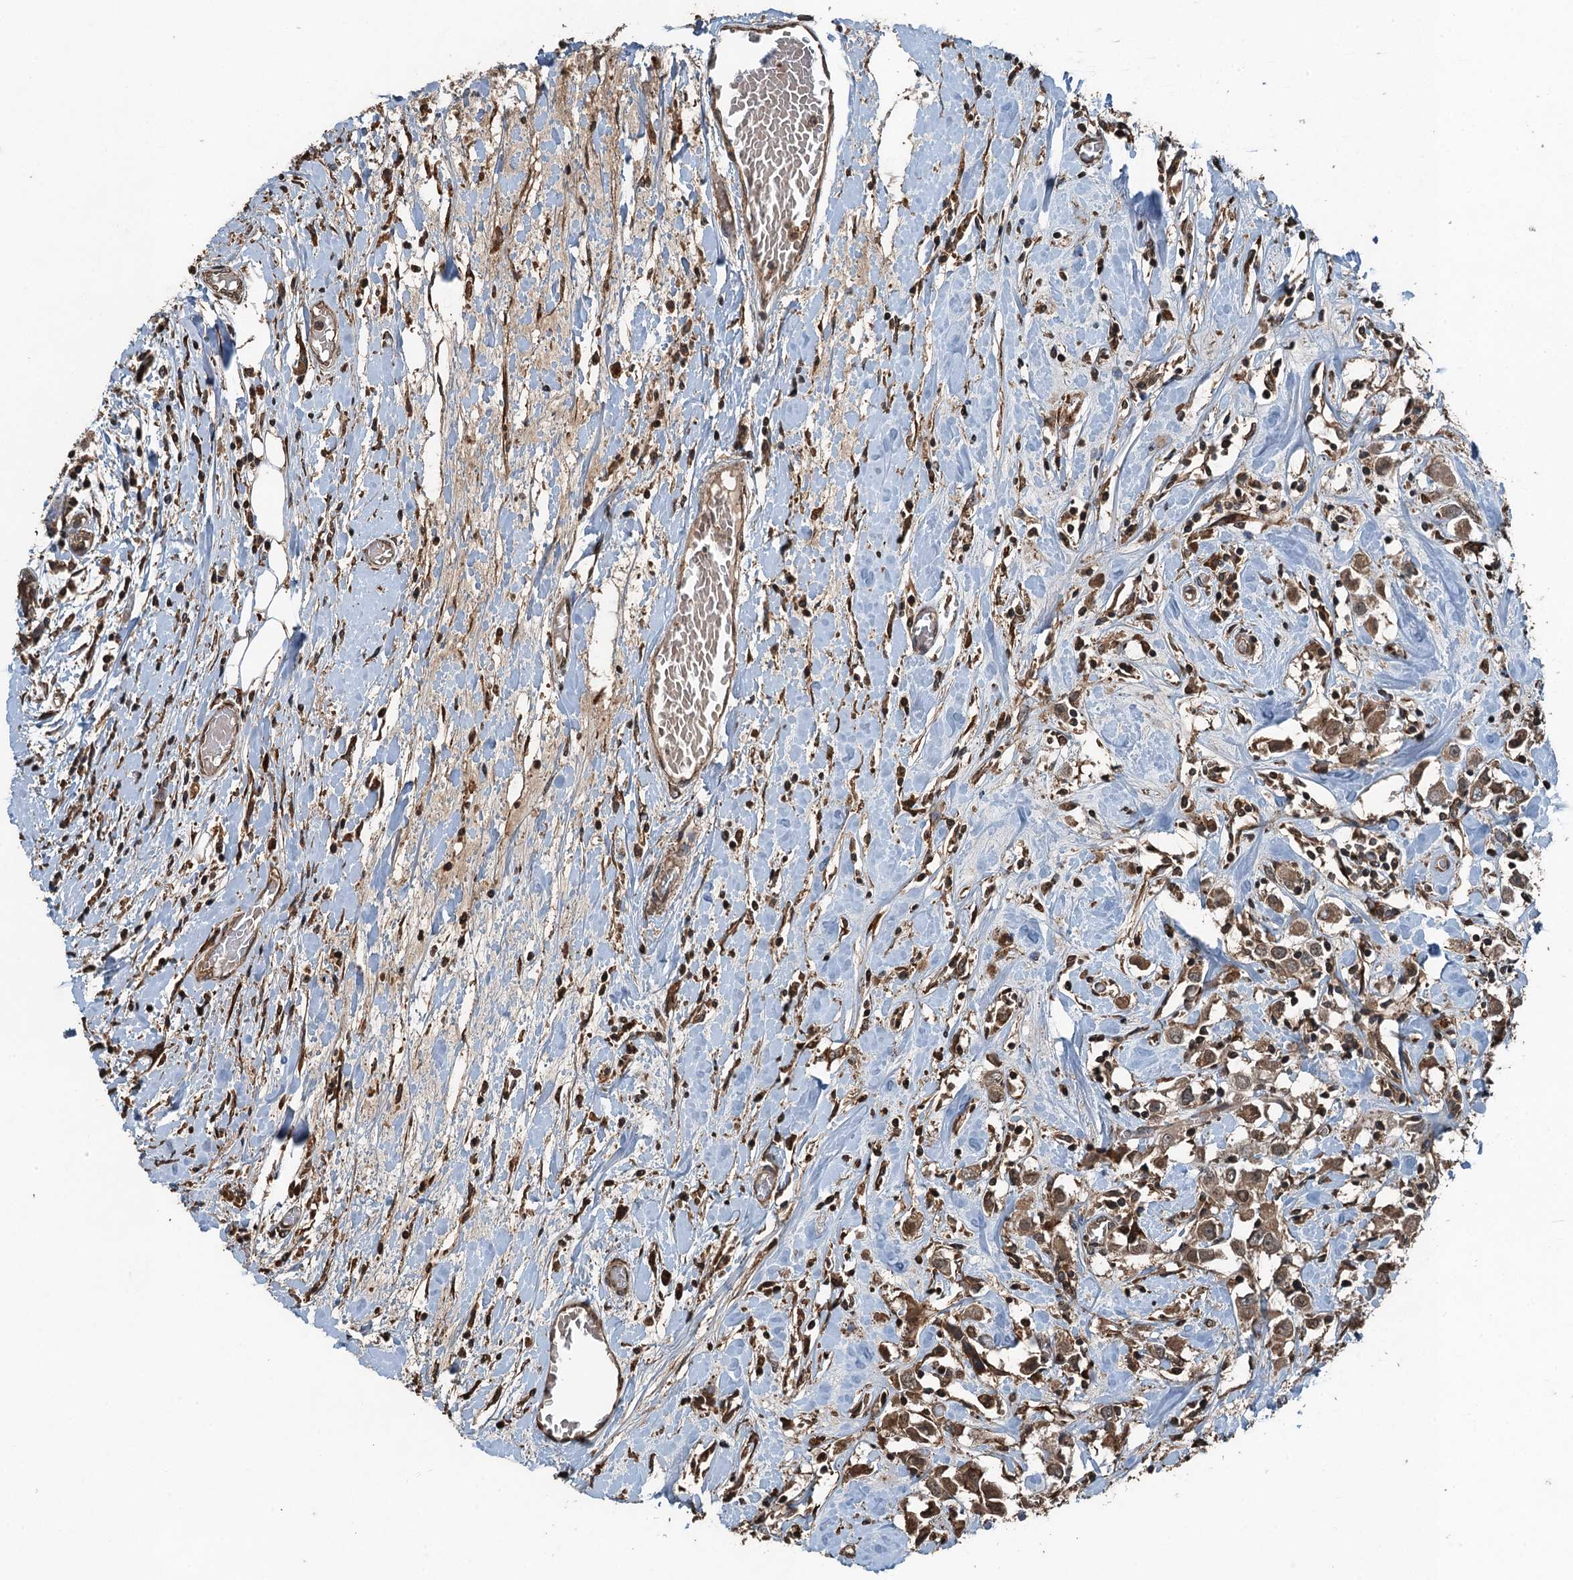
{"staining": {"intensity": "moderate", "quantity": ">75%", "location": "cytoplasmic/membranous"}, "tissue": "breast cancer", "cell_type": "Tumor cells", "image_type": "cancer", "snomed": [{"axis": "morphology", "description": "Duct carcinoma"}, {"axis": "topography", "description": "Breast"}], "caption": "Protein staining of breast infiltrating ductal carcinoma tissue shows moderate cytoplasmic/membranous positivity in about >75% of tumor cells.", "gene": "TCTN1", "patient": {"sex": "female", "age": 61}}